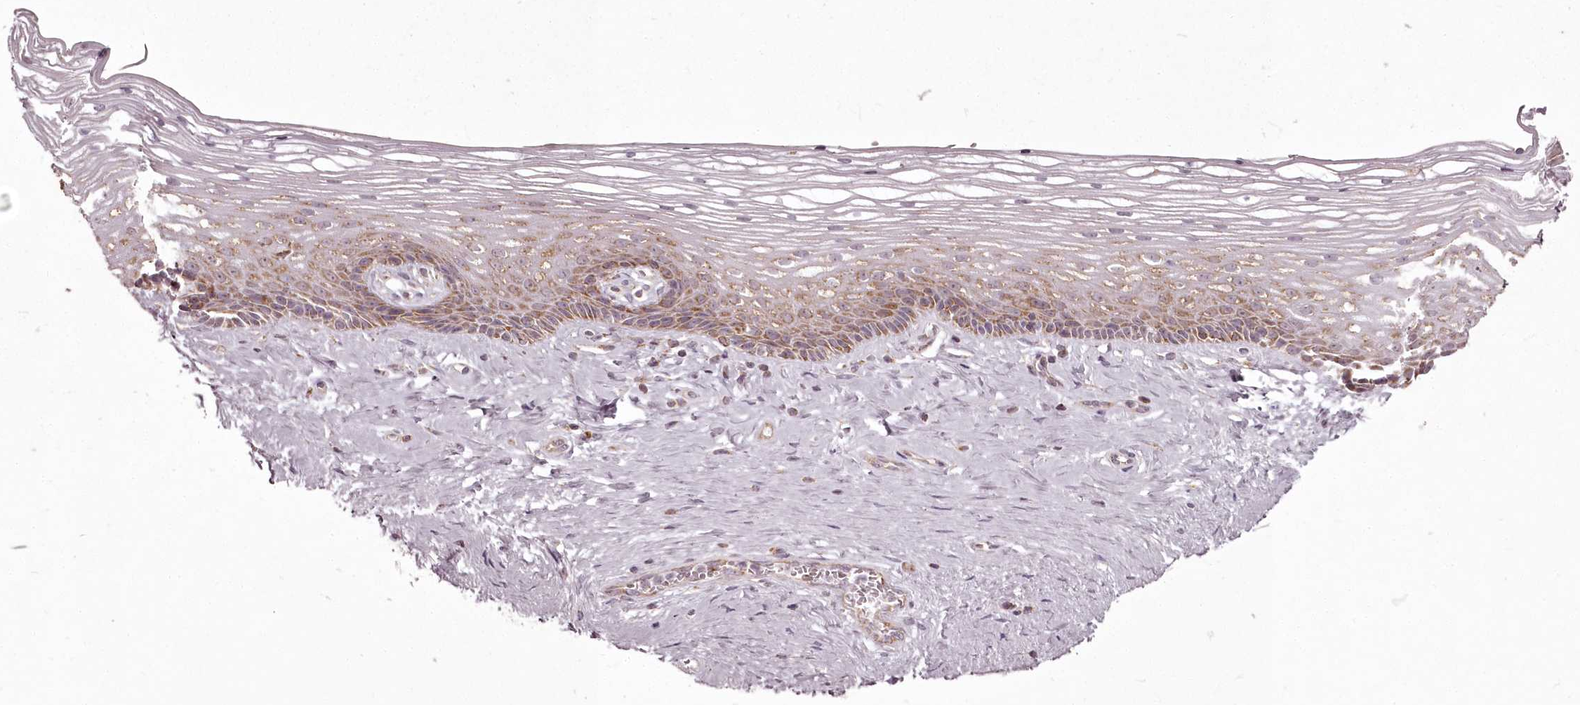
{"staining": {"intensity": "moderate", "quantity": "25%-75%", "location": "cytoplasmic/membranous"}, "tissue": "vagina", "cell_type": "Squamous epithelial cells", "image_type": "normal", "snomed": [{"axis": "morphology", "description": "Normal tissue, NOS"}, {"axis": "topography", "description": "Vagina"}], "caption": "Benign vagina was stained to show a protein in brown. There is medium levels of moderate cytoplasmic/membranous positivity in about 25%-75% of squamous epithelial cells. (DAB IHC, brown staining for protein, blue staining for nuclei).", "gene": "CHCHD2", "patient": {"sex": "female", "age": 46}}